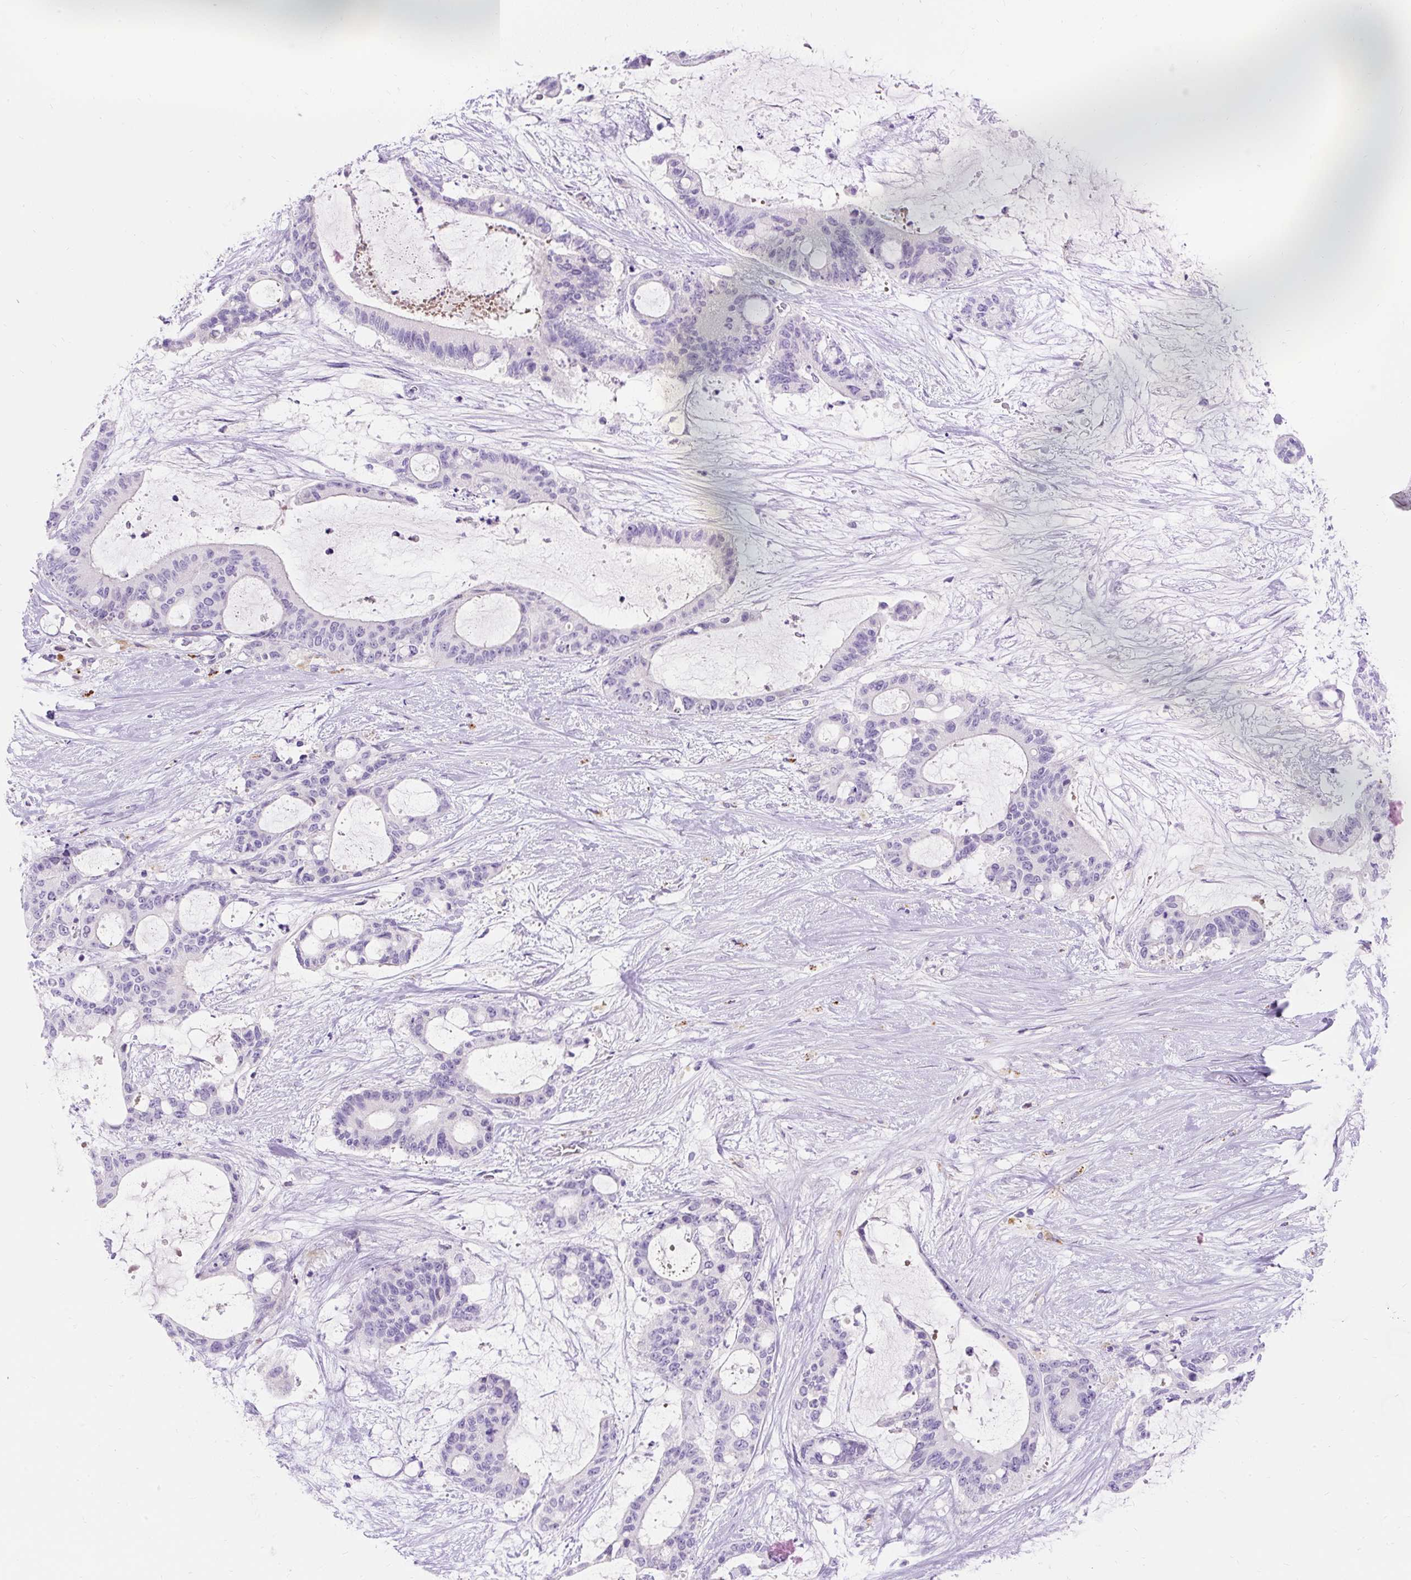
{"staining": {"intensity": "negative", "quantity": "none", "location": "none"}, "tissue": "liver cancer", "cell_type": "Tumor cells", "image_type": "cancer", "snomed": [{"axis": "morphology", "description": "Normal tissue, NOS"}, {"axis": "morphology", "description": "Cholangiocarcinoma"}, {"axis": "topography", "description": "Liver"}, {"axis": "topography", "description": "Peripheral nerve tissue"}], "caption": "DAB (3,3'-diaminobenzidine) immunohistochemical staining of human liver cholangiocarcinoma displays no significant staining in tumor cells.", "gene": "TMEM150C", "patient": {"sex": "female", "age": 73}}